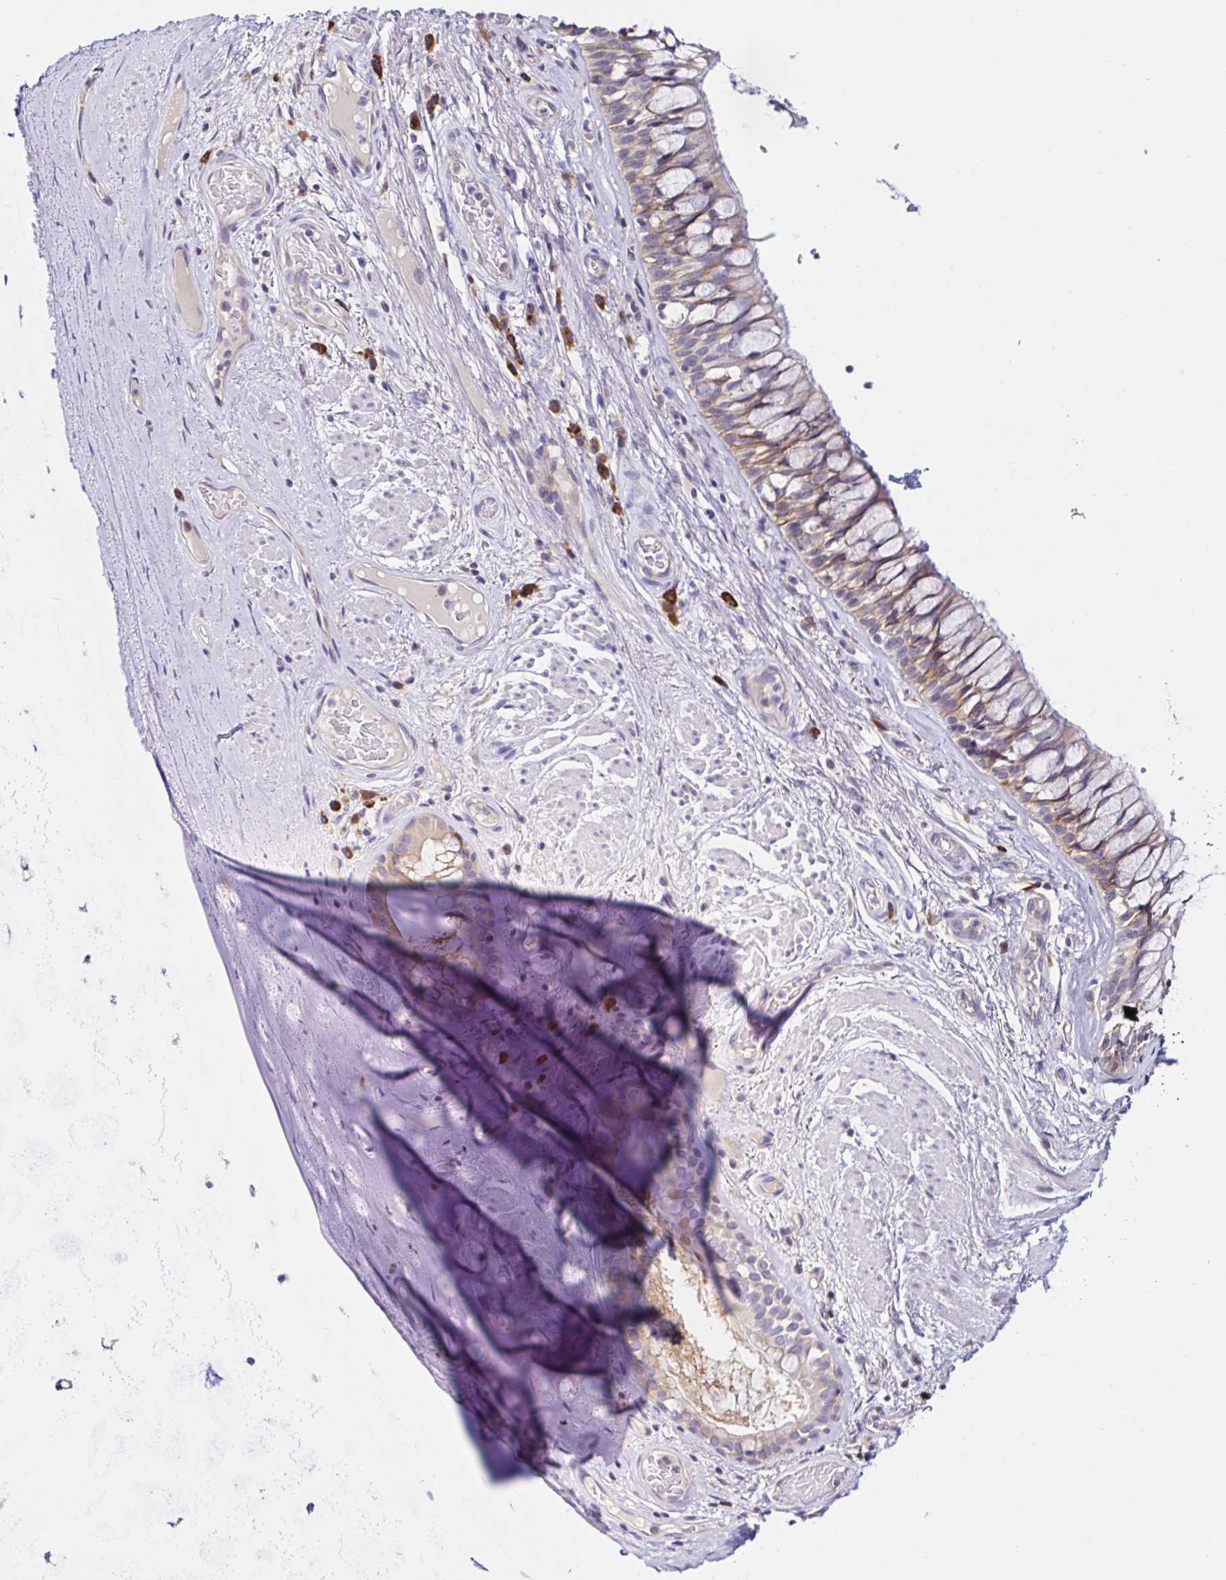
{"staining": {"intensity": "negative", "quantity": "none", "location": "none"}, "tissue": "adipose tissue", "cell_type": "Adipocytes", "image_type": "normal", "snomed": [{"axis": "morphology", "description": "Normal tissue, NOS"}, {"axis": "topography", "description": "Cartilage tissue"}, {"axis": "topography", "description": "Bronchus"}], "caption": "Immunohistochemistry of benign human adipose tissue displays no staining in adipocytes. (Stains: DAB (3,3'-diaminobenzidine) immunohistochemistry with hematoxylin counter stain, Microscopy: brightfield microscopy at high magnification).", "gene": "VSIG2", "patient": {"sex": "male", "age": 64}}